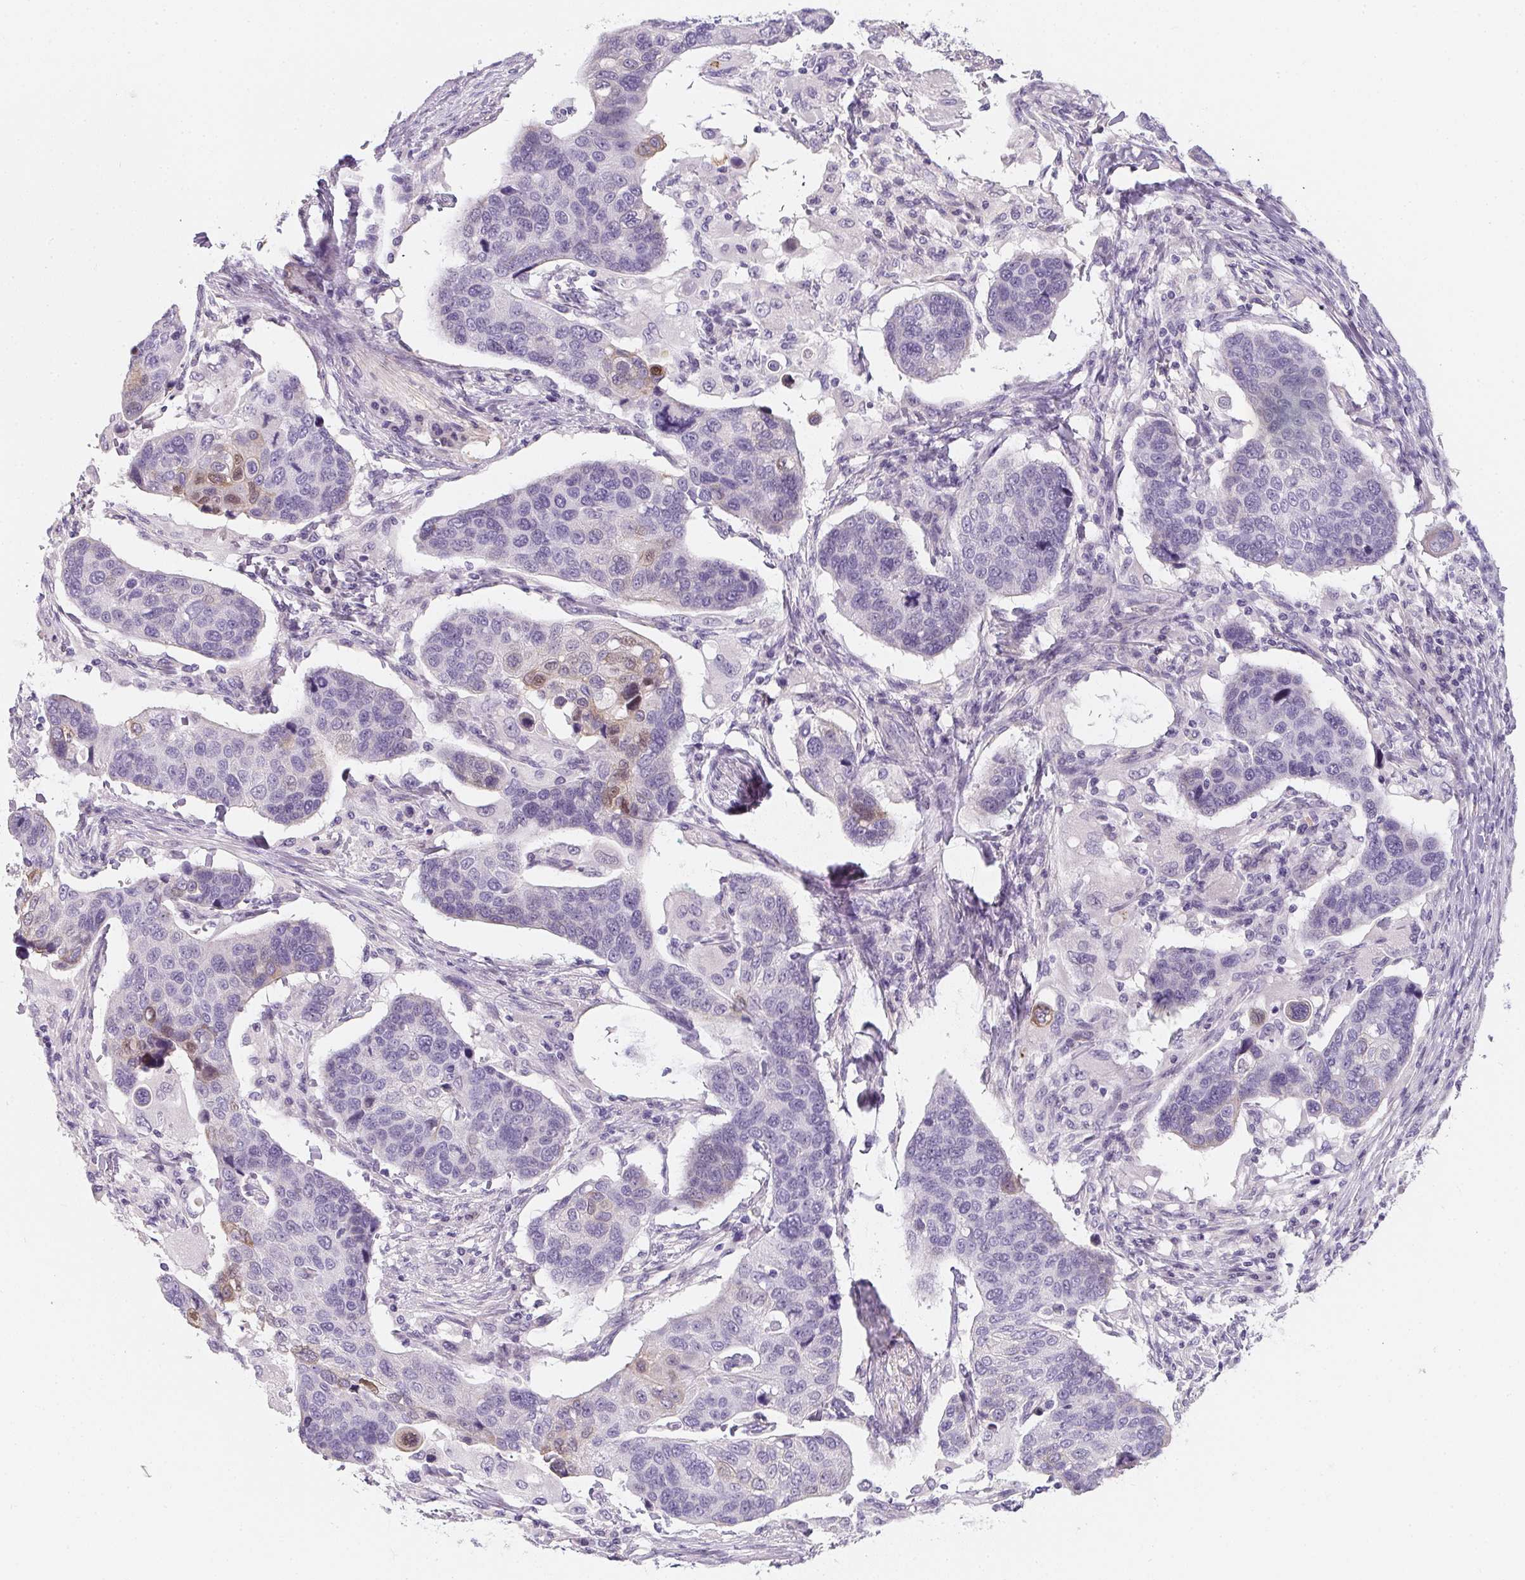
{"staining": {"intensity": "weak", "quantity": "<25%", "location": "cytoplasmic/membranous,nuclear"}, "tissue": "lung cancer", "cell_type": "Tumor cells", "image_type": "cancer", "snomed": [{"axis": "morphology", "description": "Squamous cell carcinoma, NOS"}, {"axis": "topography", "description": "Lymph node"}, {"axis": "topography", "description": "Lung"}], "caption": "High power microscopy histopathology image of an IHC histopathology image of lung cancer (squamous cell carcinoma), revealing no significant staining in tumor cells. (Brightfield microscopy of DAB immunohistochemistry (IHC) at high magnification).", "gene": "MAP1A", "patient": {"sex": "male", "age": 61}}